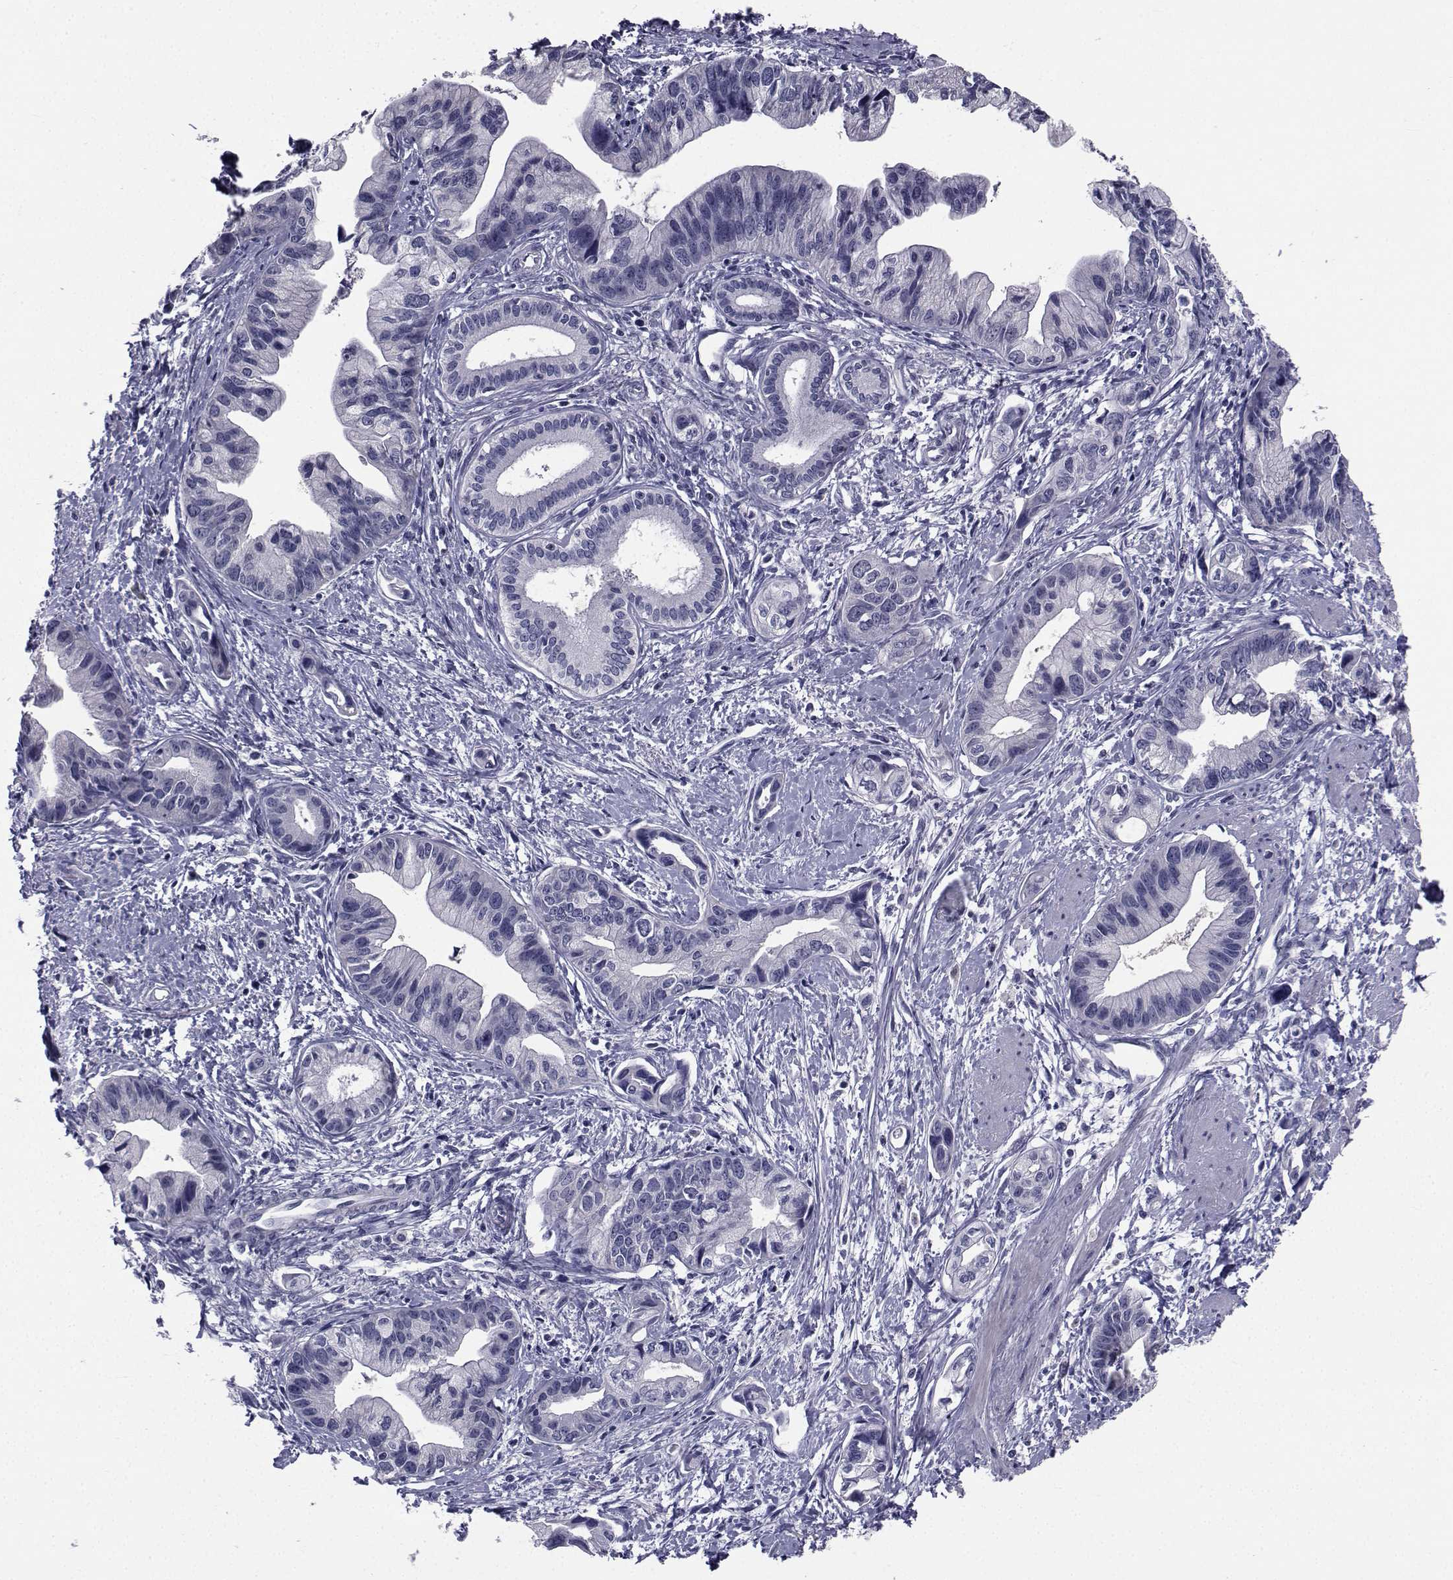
{"staining": {"intensity": "negative", "quantity": "none", "location": "none"}, "tissue": "pancreatic cancer", "cell_type": "Tumor cells", "image_type": "cancer", "snomed": [{"axis": "morphology", "description": "Adenocarcinoma, NOS"}, {"axis": "topography", "description": "Pancreas"}], "caption": "Tumor cells show no significant expression in pancreatic adenocarcinoma.", "gene": "CHRNA1", "patient": {"sex": "female", "age": 61}}